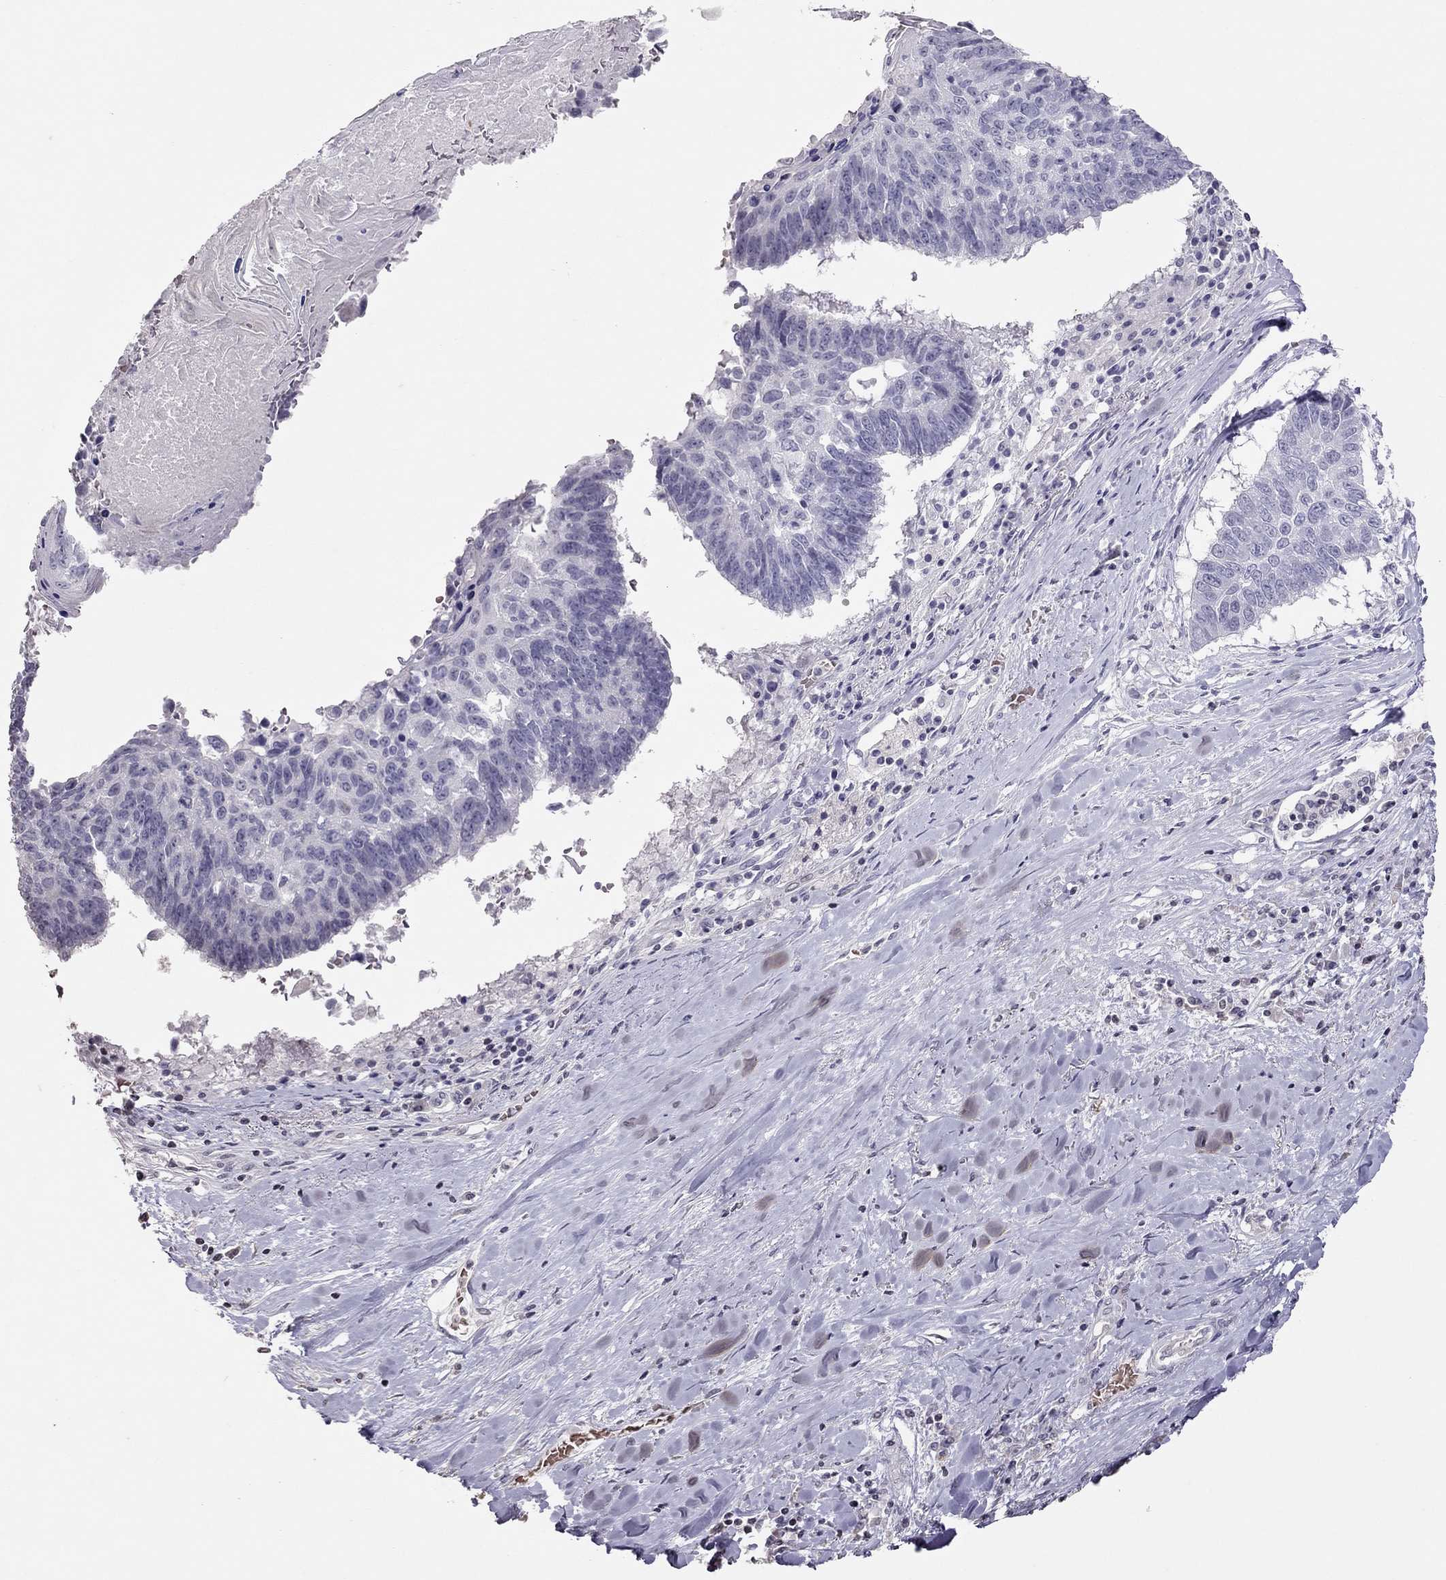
{"staining": {"intensity": "negative", "quantity": "none", "location": "none"}, "tissue": "lung cancer", "cell_type": "Tumor cells", "image_type": "cancer", "snomed": [{"axis": "morphology", "description": "Squamous cell carcinoma, NOS"}, {"axis": "topography", "description": "Lung"}], "caption": "Micrograph shows no protein positivity in tumor cells of lung squamous cell carcinoma tissue. (DAB (3,3'-diaminobenzidine) IHC visualized using brightfield microscopy, high magnification).", "gene": "TSHB", "patient": {"sex": "male", "age": 73}}